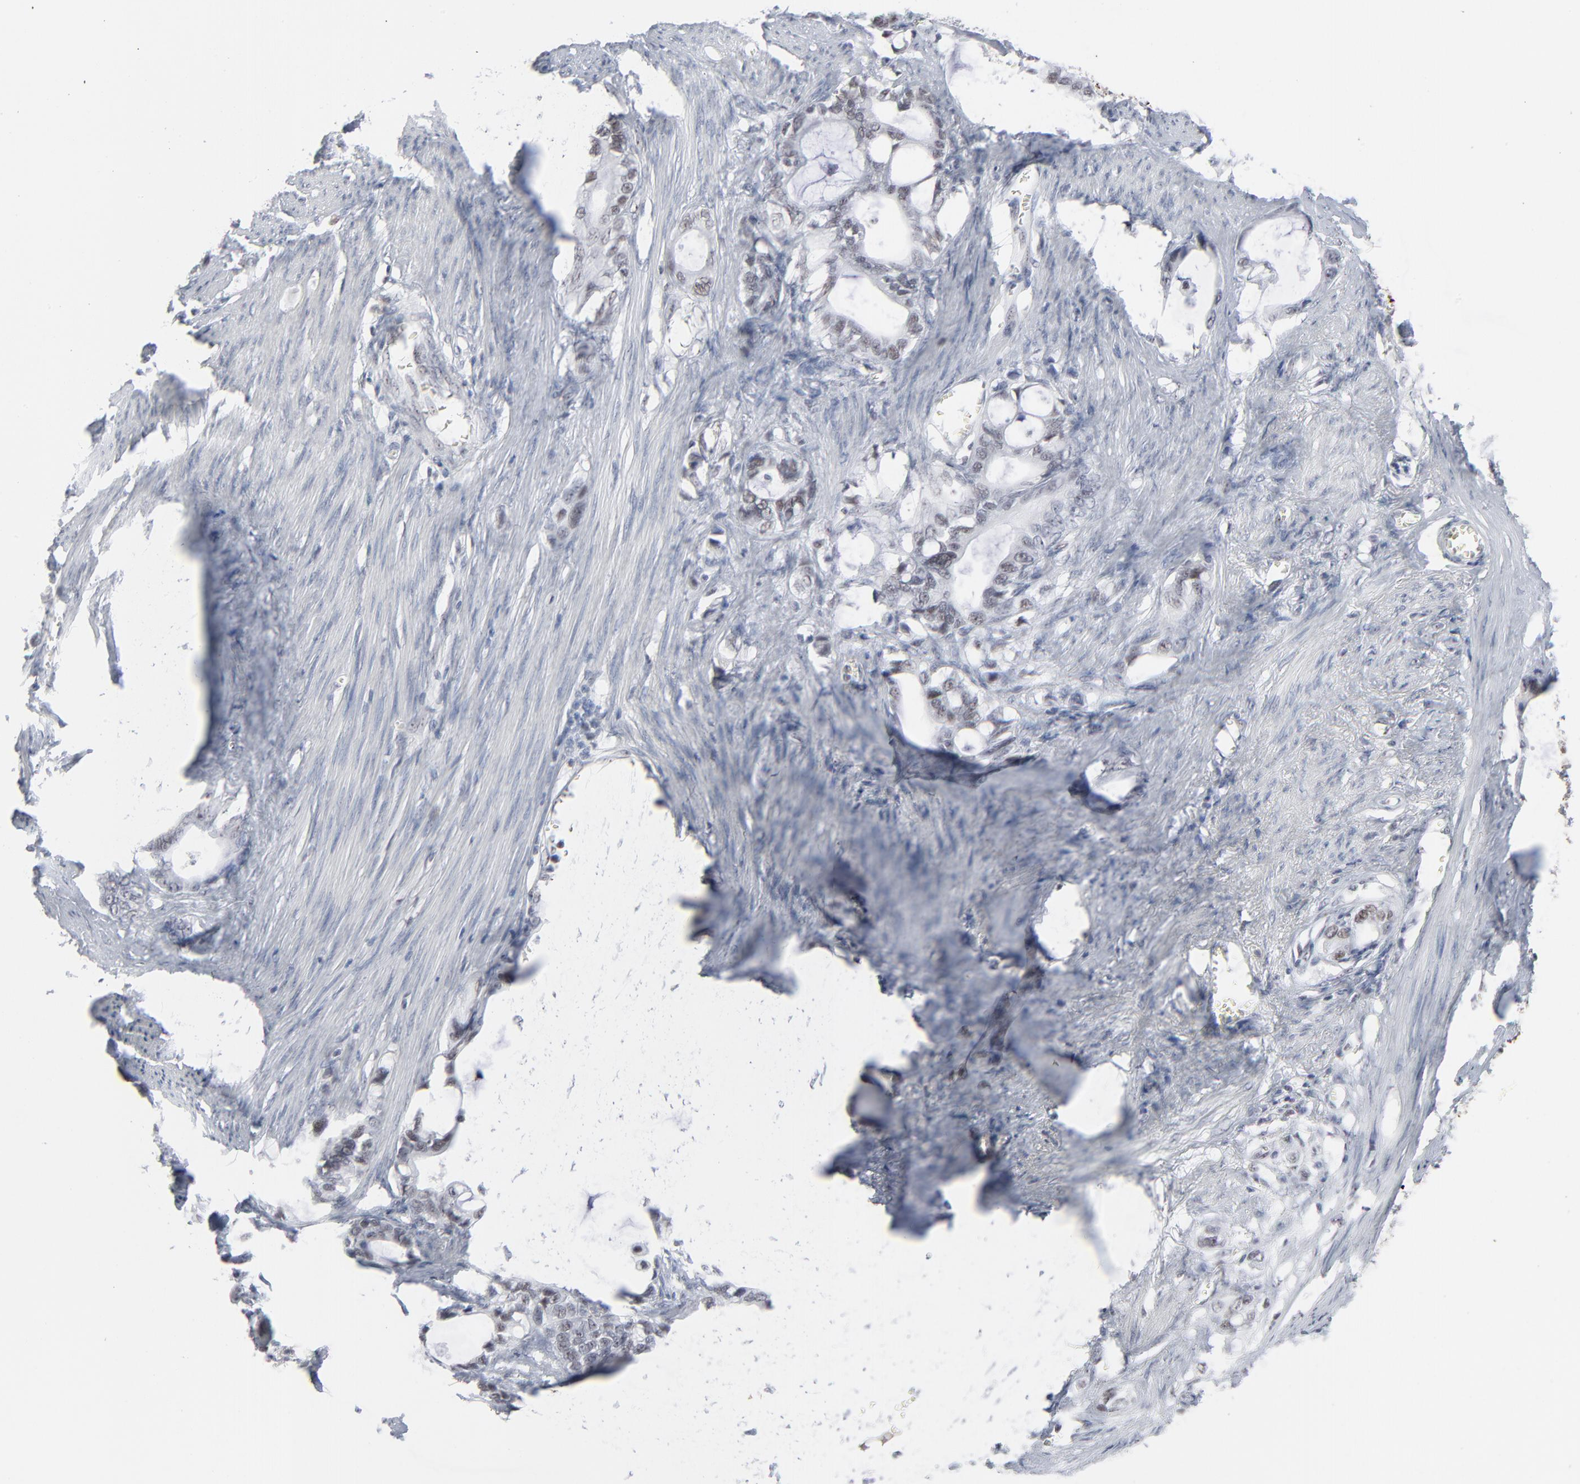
{"staining": {"intensity": "weak", "quantity": ">75%", "location": "nuclear"}, "tissue": "stomach cancer", "cell_type": "Tumor cells", "image_type": "cancer", "snomed": [{"axis": "morphology", "description": "Adenocarcinoma, NOS"}, {"axis": "topography", "description": "Stomach"}], "caption": "Adenocarcinoma (stomach) was stained to show a protein in brown. There is low levels of weak nuclear positivity in about >75% of tumor cells. (IHC, brightfield microscopy, high magnification).", "gene": "MPHOSPH6", "patient": {"sex": "female", "age": 75}}